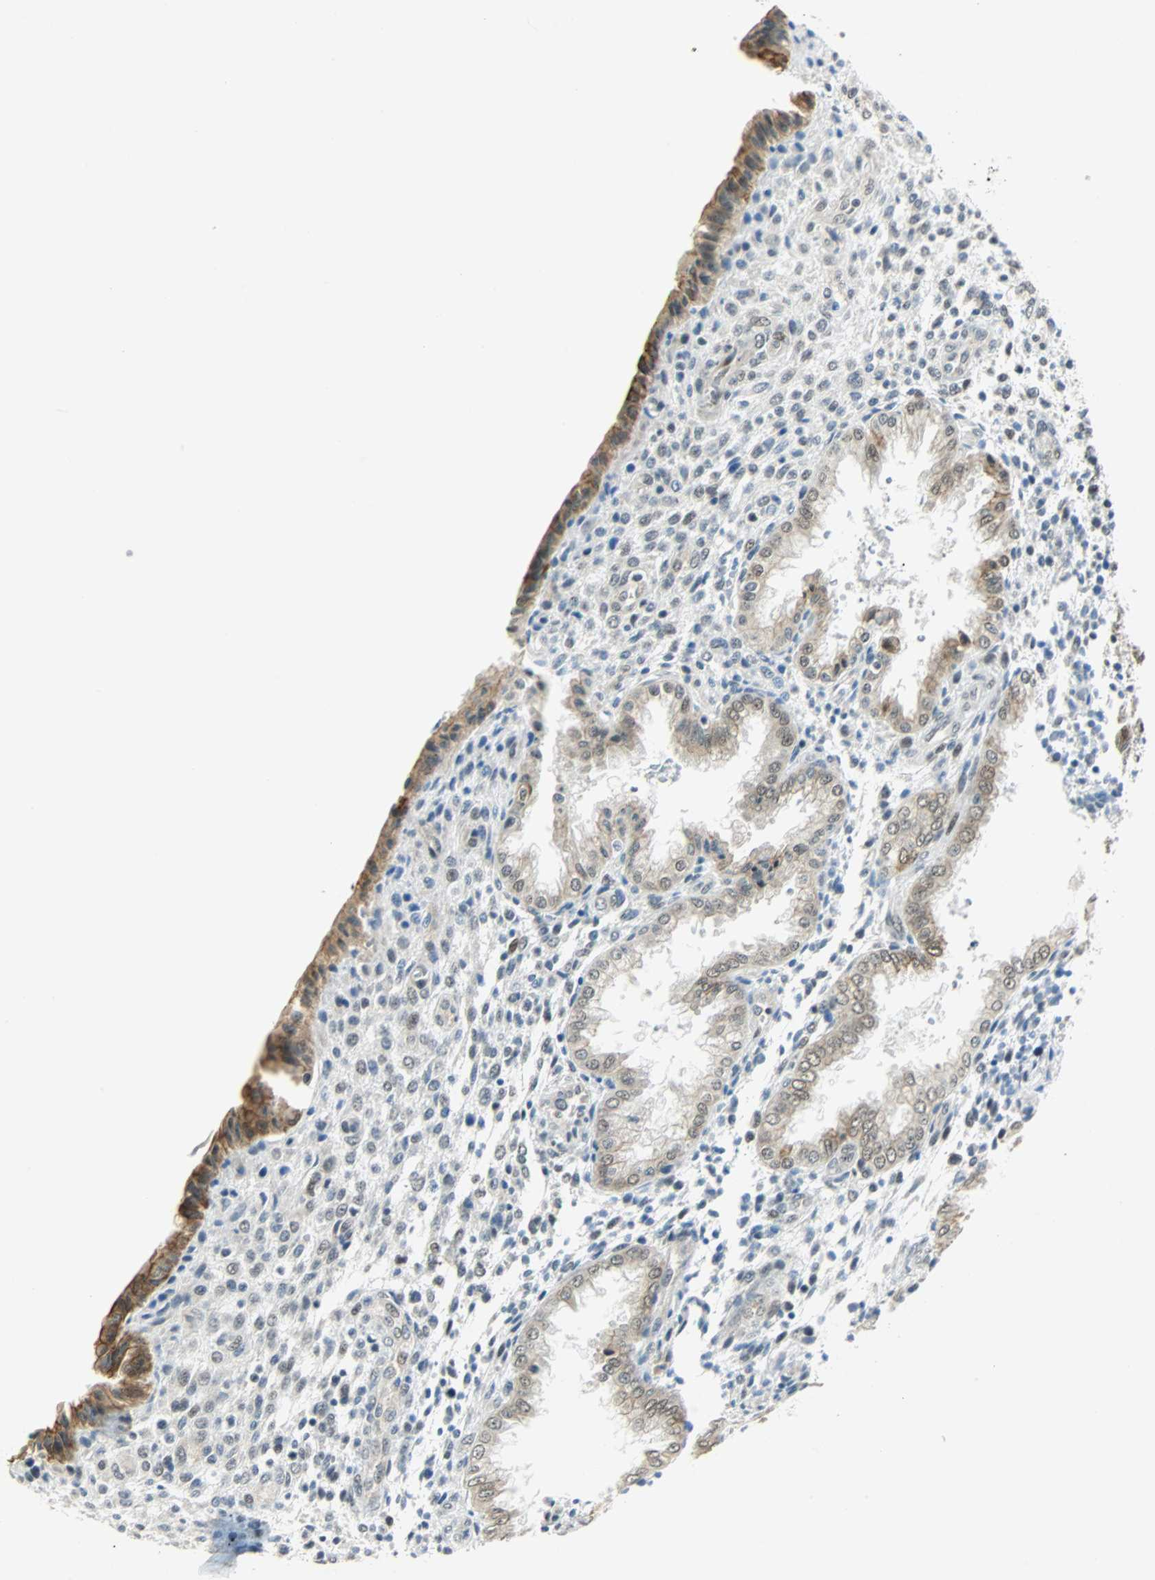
{"staining": {"intensity": "moderate", "quantity": "<25%", "location": "nuclear"}, "tissue": "endometrium", "cell_type": "Cells in endometrial stroma", "image_type": "normal", "snomed": [{"axis": "morphology", "description": "Normal tissue, NOS"}, {"axis": "topography", "description": "Endometrium"}], "caption": "Human endometrium stained for a protein (brown) shows moderate nuclear positive positivity in about <25% of cells in endometrial stroma.", "gene": "NELFE", "patient": {"sex": "female", "age": 33}}